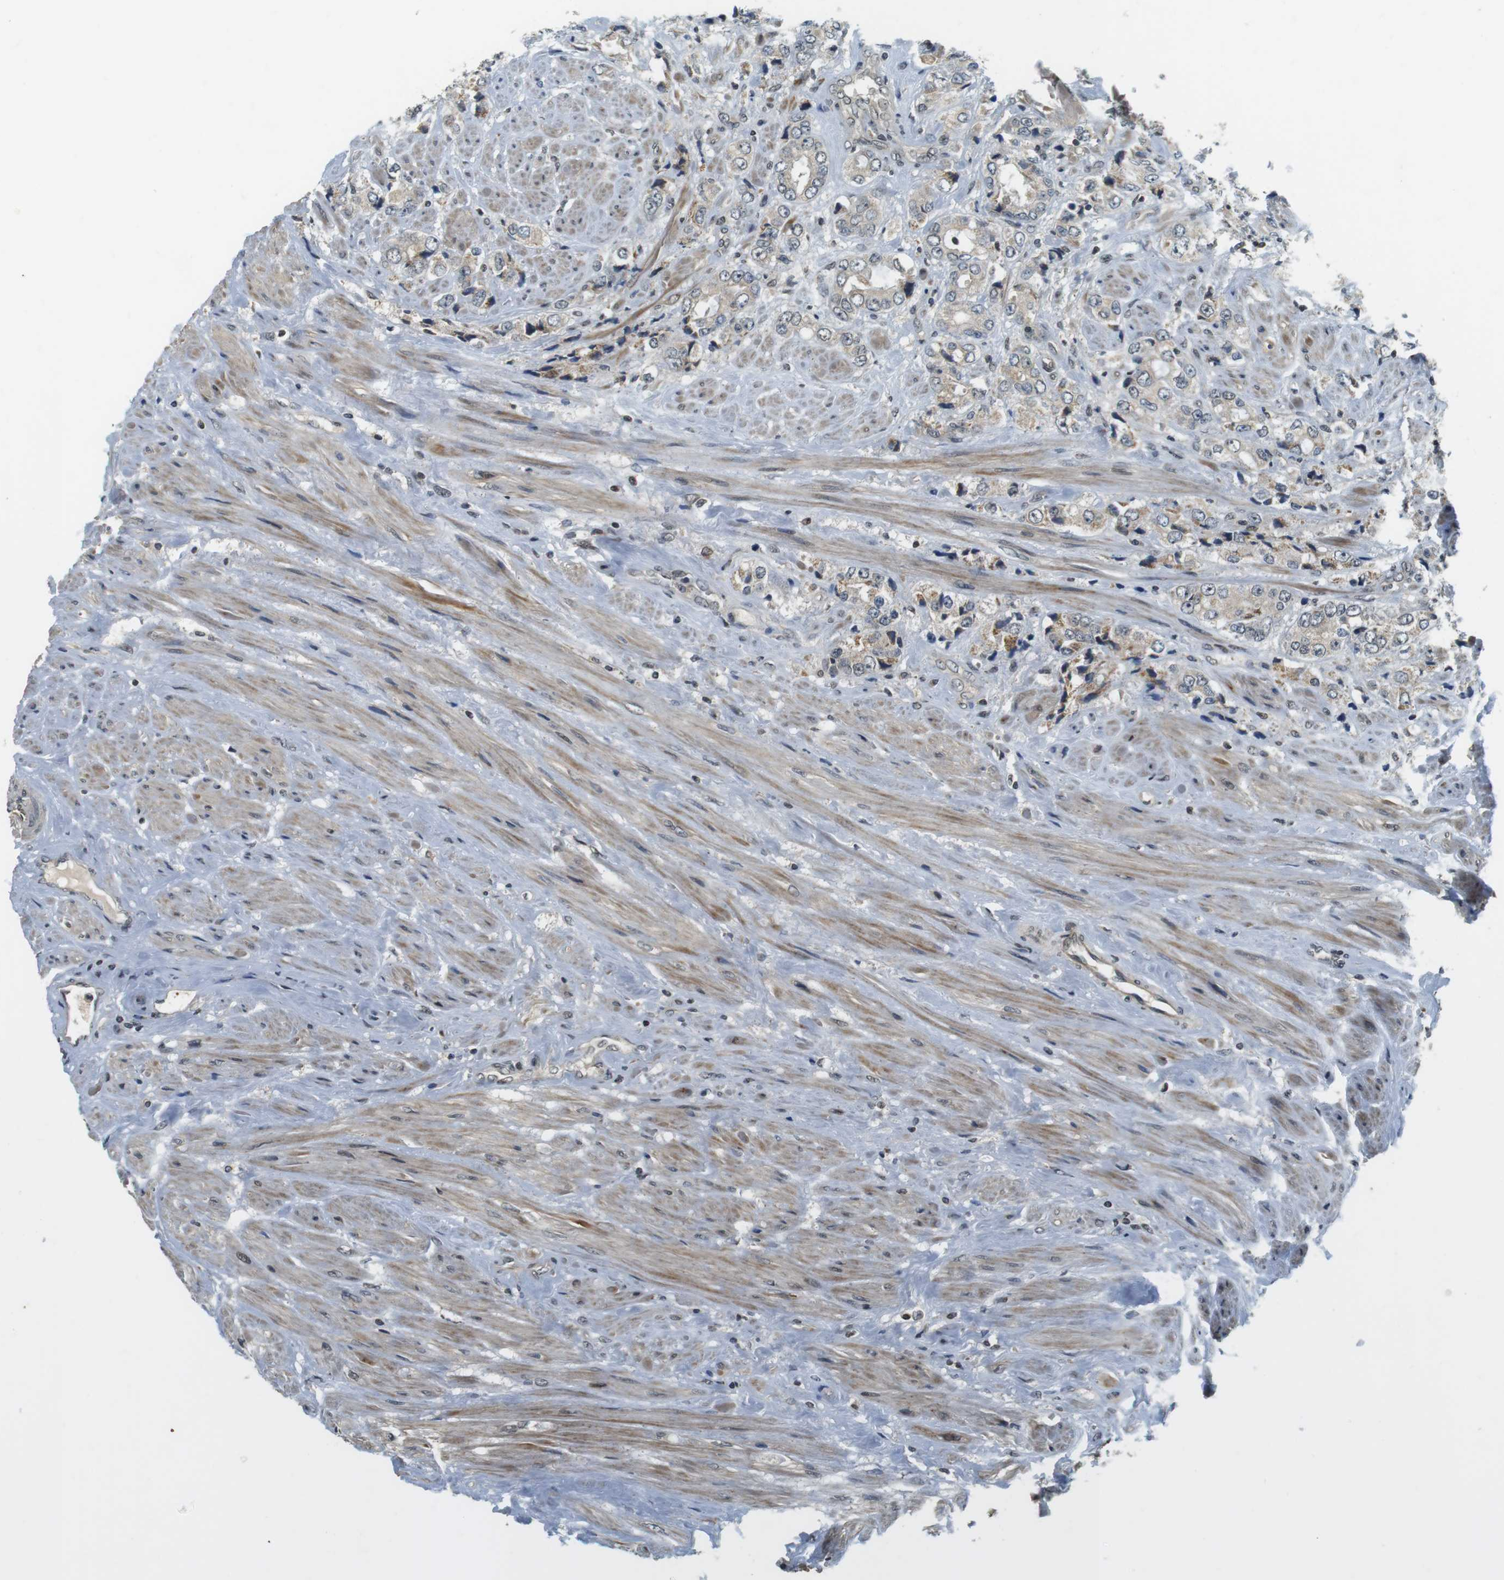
{"staining": {"intensity": "weak", "quantity": "<25%", "location": "cytoplasmic/membranous"}, "tissue": "prostate cancer", "cell_type": "Tumor cells", "image_type": "cancer", "snomed": [{"axis": "morphology", "description": "Adenocarcinoma, High grade"}, {"axis": "topography", "description": "Prostate"}], "caption": "The micrograph shows no staining of tumor cells in prostate adenocarcinoma (high-grade).", "gene": "BRD4", "patient": {"sex": "male", "age": 61}}